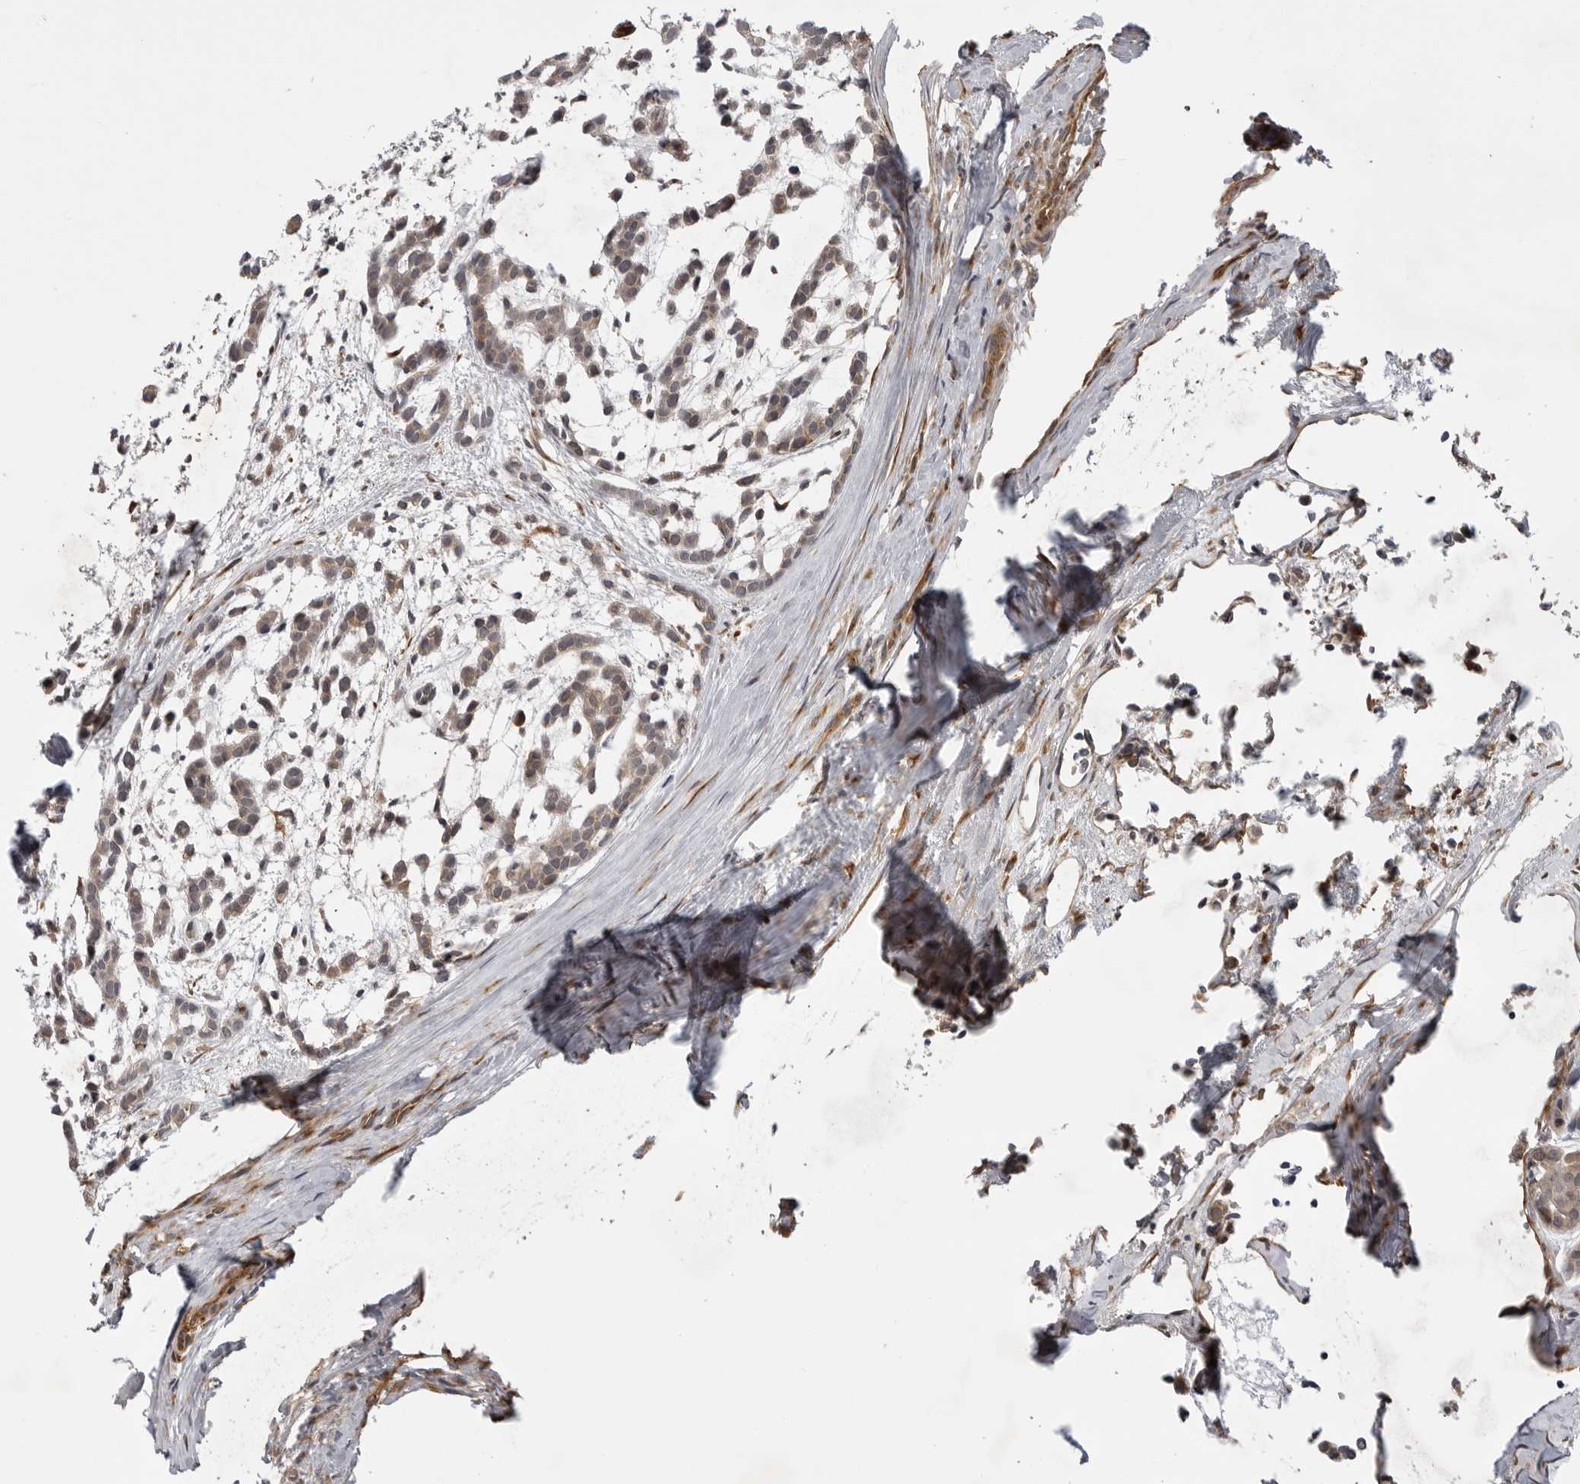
{"staining": {"intensity": "weak", "quantity": ">75%", "location": "cytoplasmic/membranous"}, "tissue": "head and neck cancer", "cell_type": "Tumor cells", "image_type": "cancer", "snomed": [{"axis": "morphology", "description": "Adenocarcinoma, NOS"}, {"axis": "morphology", "description": "Adenoma, NOS"}, {"axis": "topography", "description": "Head-Neck"}], "caption": "Head and neck adenoma stained with immunohistochemistry (IHC) demonstrates weak cytoplasmic/membranous staining in approximately >75% of tumor cells. Ihc stains the protein in brown and the nuclei are stained blue.", "gene": "LRRC45", "patient": {"sex": "female", "age": 55}}